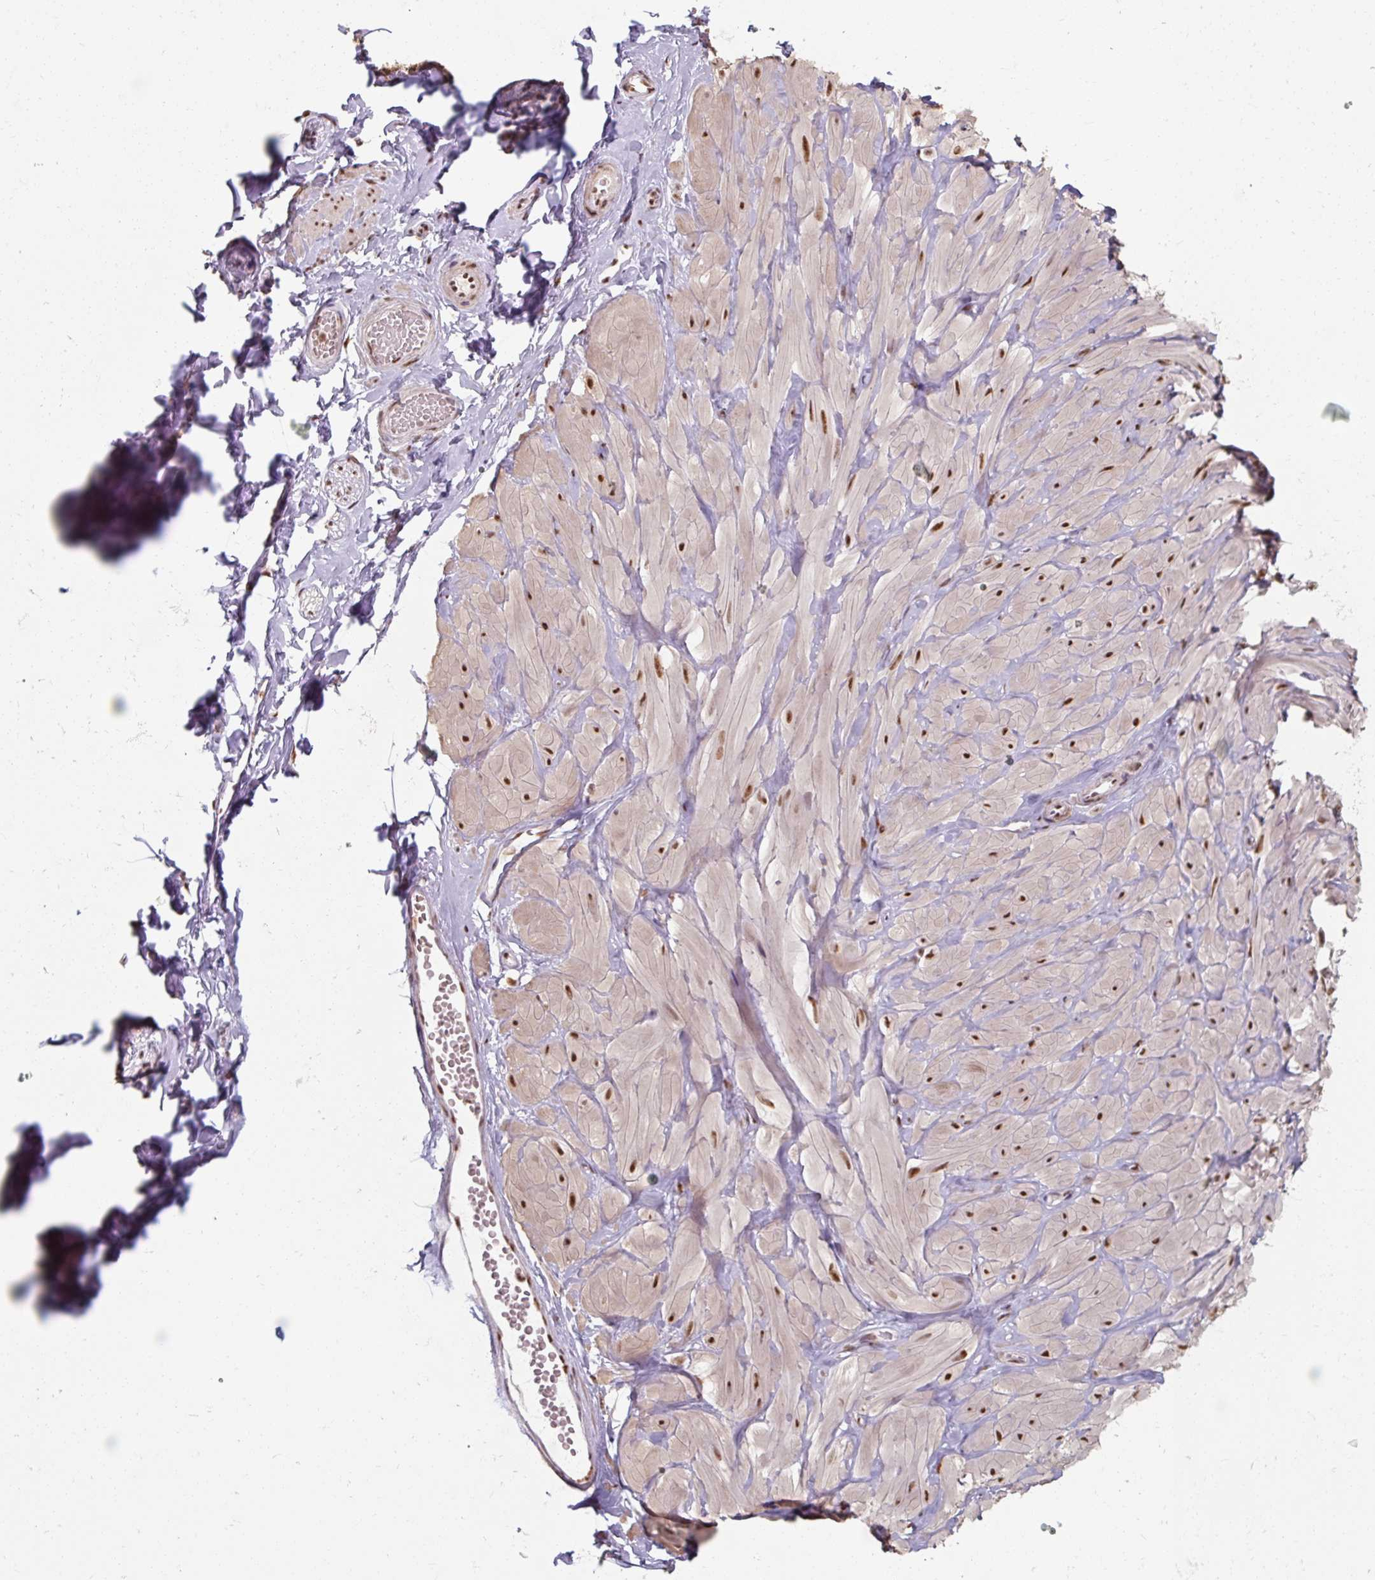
{"staining": {"intensity": "weak", "quantity": "<25%", "location": "nuclear"}, "tissue": "adipose tissue", "cell_type": "Adipocytes", "image_type": "normal", "snomed": [{"axis": "morphology", "description": "Normal tissue, NOS"}, {"axis": "topography", "description": "Soft tissue"}, {"axis": "topography", "description": "Adipose tissue"}, {"axis": "topography", "description": "Vascular tissue"}, {"axis": "topography", "description": "Peripheral nerve tissue"}], "caption": "IHC histopathology image of unremarkable adipose tissue stained for a protein (brown), which shows no staining in adipocytes.", "gene": "ENSG00000291316", "patient": {"sex": "male", "age": 29}}